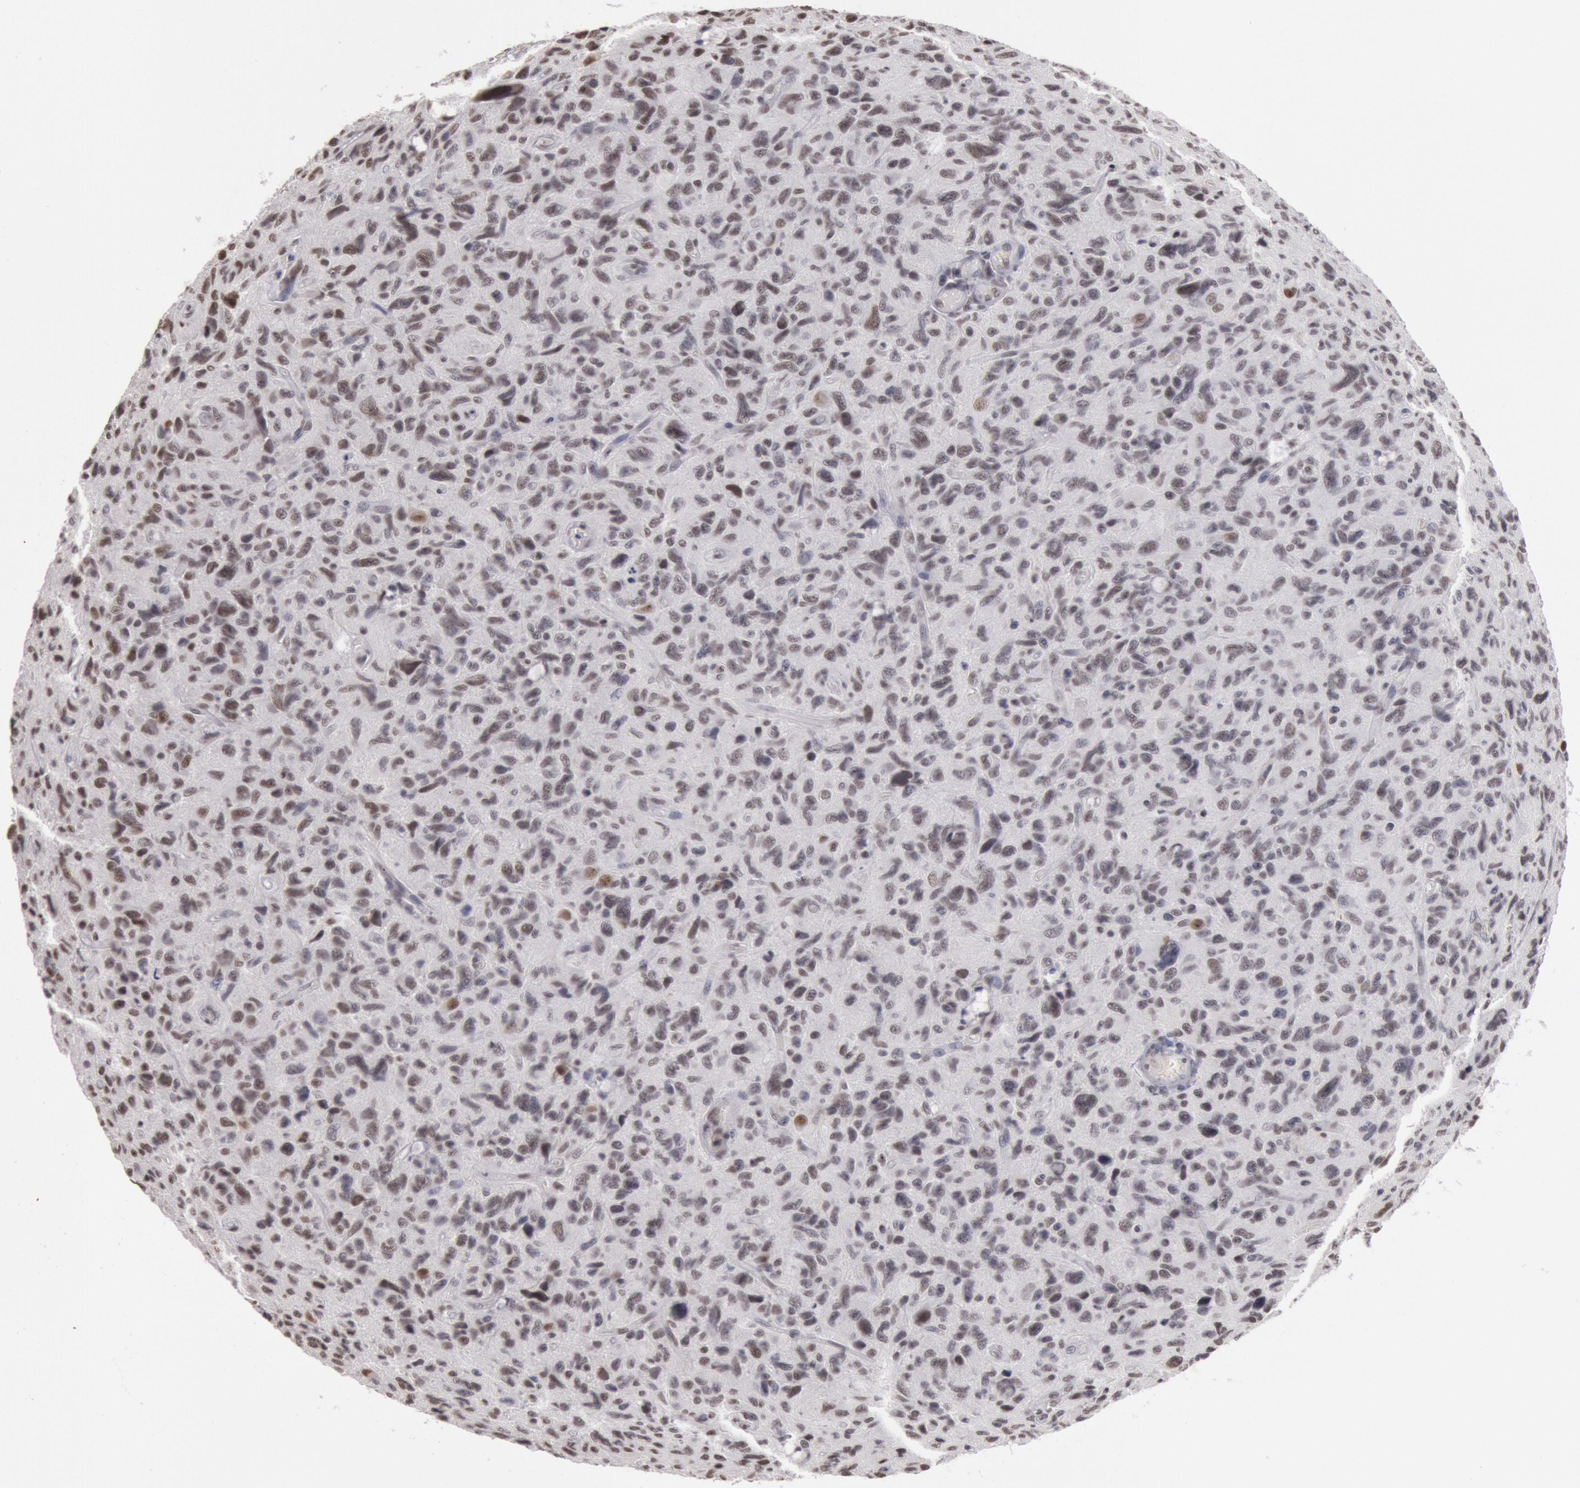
{"staining": {"intensity": "strong", "quantity": ">75%", "location": "nuclear"}, "tissue": "glioma", "cell_type": "Tumor cells", "image_type": "cancer", "snomed": [{"axis": "morphology", "description": "Glioma, malignant, High grade"}, {"axis": "topography", "description": "Brain"}], "caption": "IHC of glioma displays high levels of strong nuclear expression in approximately >75% of tumor cells.", "gene": "ESS2", "patient": {"sex": "female", "age": 60}}